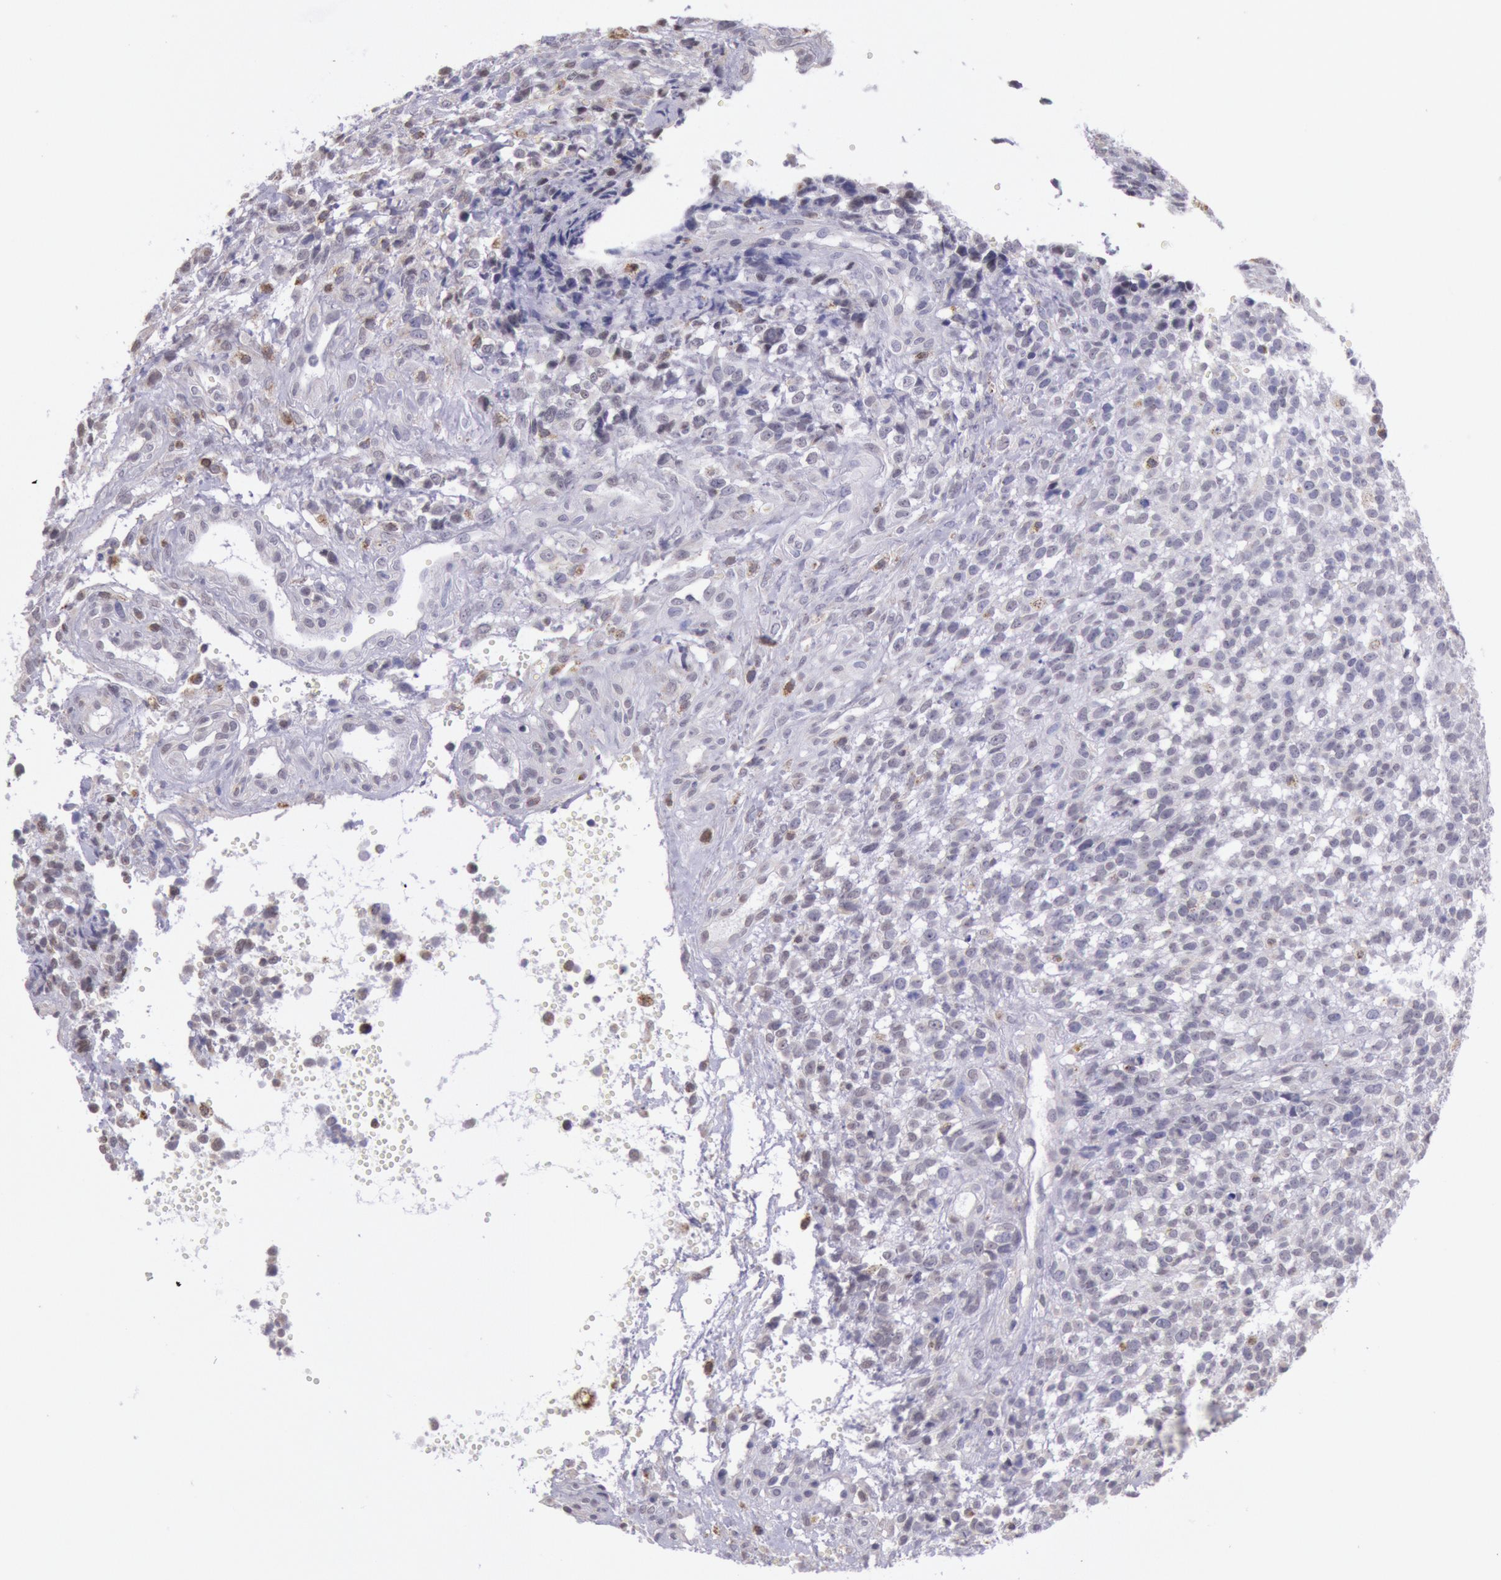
{"staining": {"intensity": "negative", "quantity": "none", "location": "none"}, "tissue": "glioma", "cell_type": "Tumor cells", "image_type": "cancer", "snomed": [{"axis": "morphology", "description": "Glioma, malignant, High grade"}, {"axis": "topography", "description": "Brain"}], "caption": "IHC image of neoplastic tissue: malignant high-grade glioma stained with DAB (3,3'-diaminobenzidine) reveals no significant protein expression in tumor cells.", "gene": "FRMD6", "patient": {"sex": "male", "age": 66}}